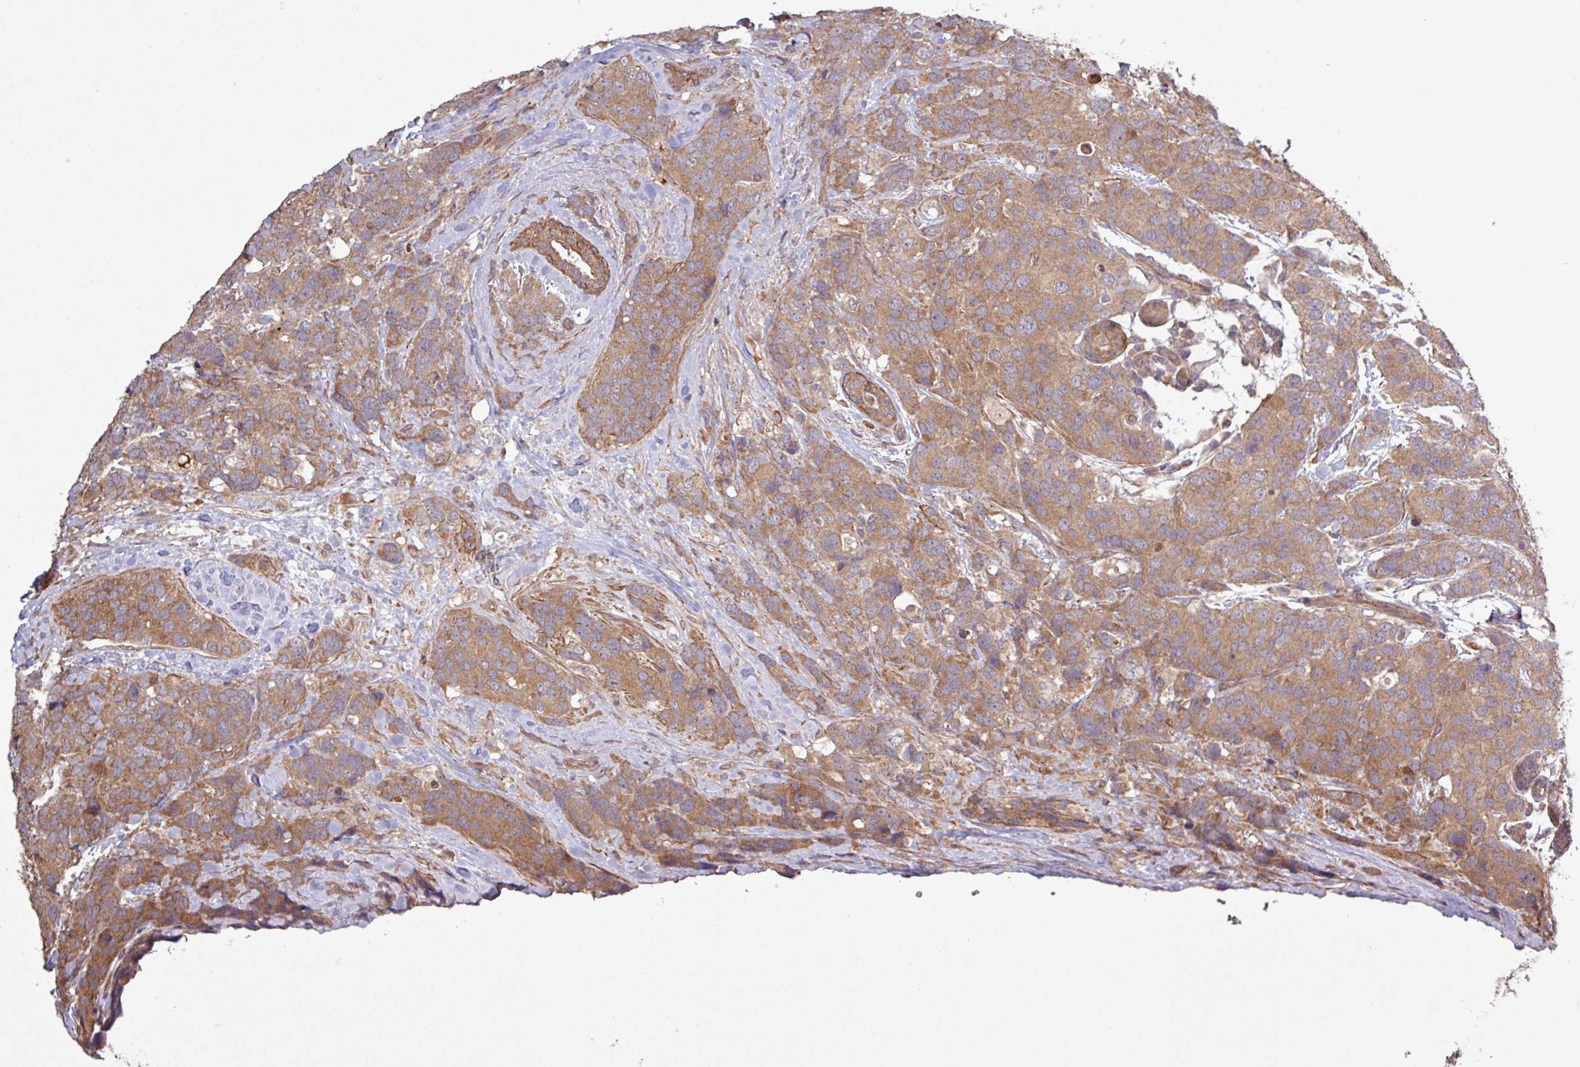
{"staining": {"intensity": "moderate", "quantity": ">75%", "location": "cytoplasmic/membranous"}, "tissue": "breast cancer", "cell_type": "Tumor cells", "image_type": "cancer", "snomed": [{"axis": "morphology", "description": "Lobular carcinoma"}, {"axis": "topography", "description": "Breast"}], "caption": "Human lobular carcinoma (breast) stained for a protein (brown) demonstrates moderate cytoplasmic/membranous positive expression in approximately >75% of tumor cells.", "gene": "TRABD2A", "patient": {"sex": "female", "age": 59}}